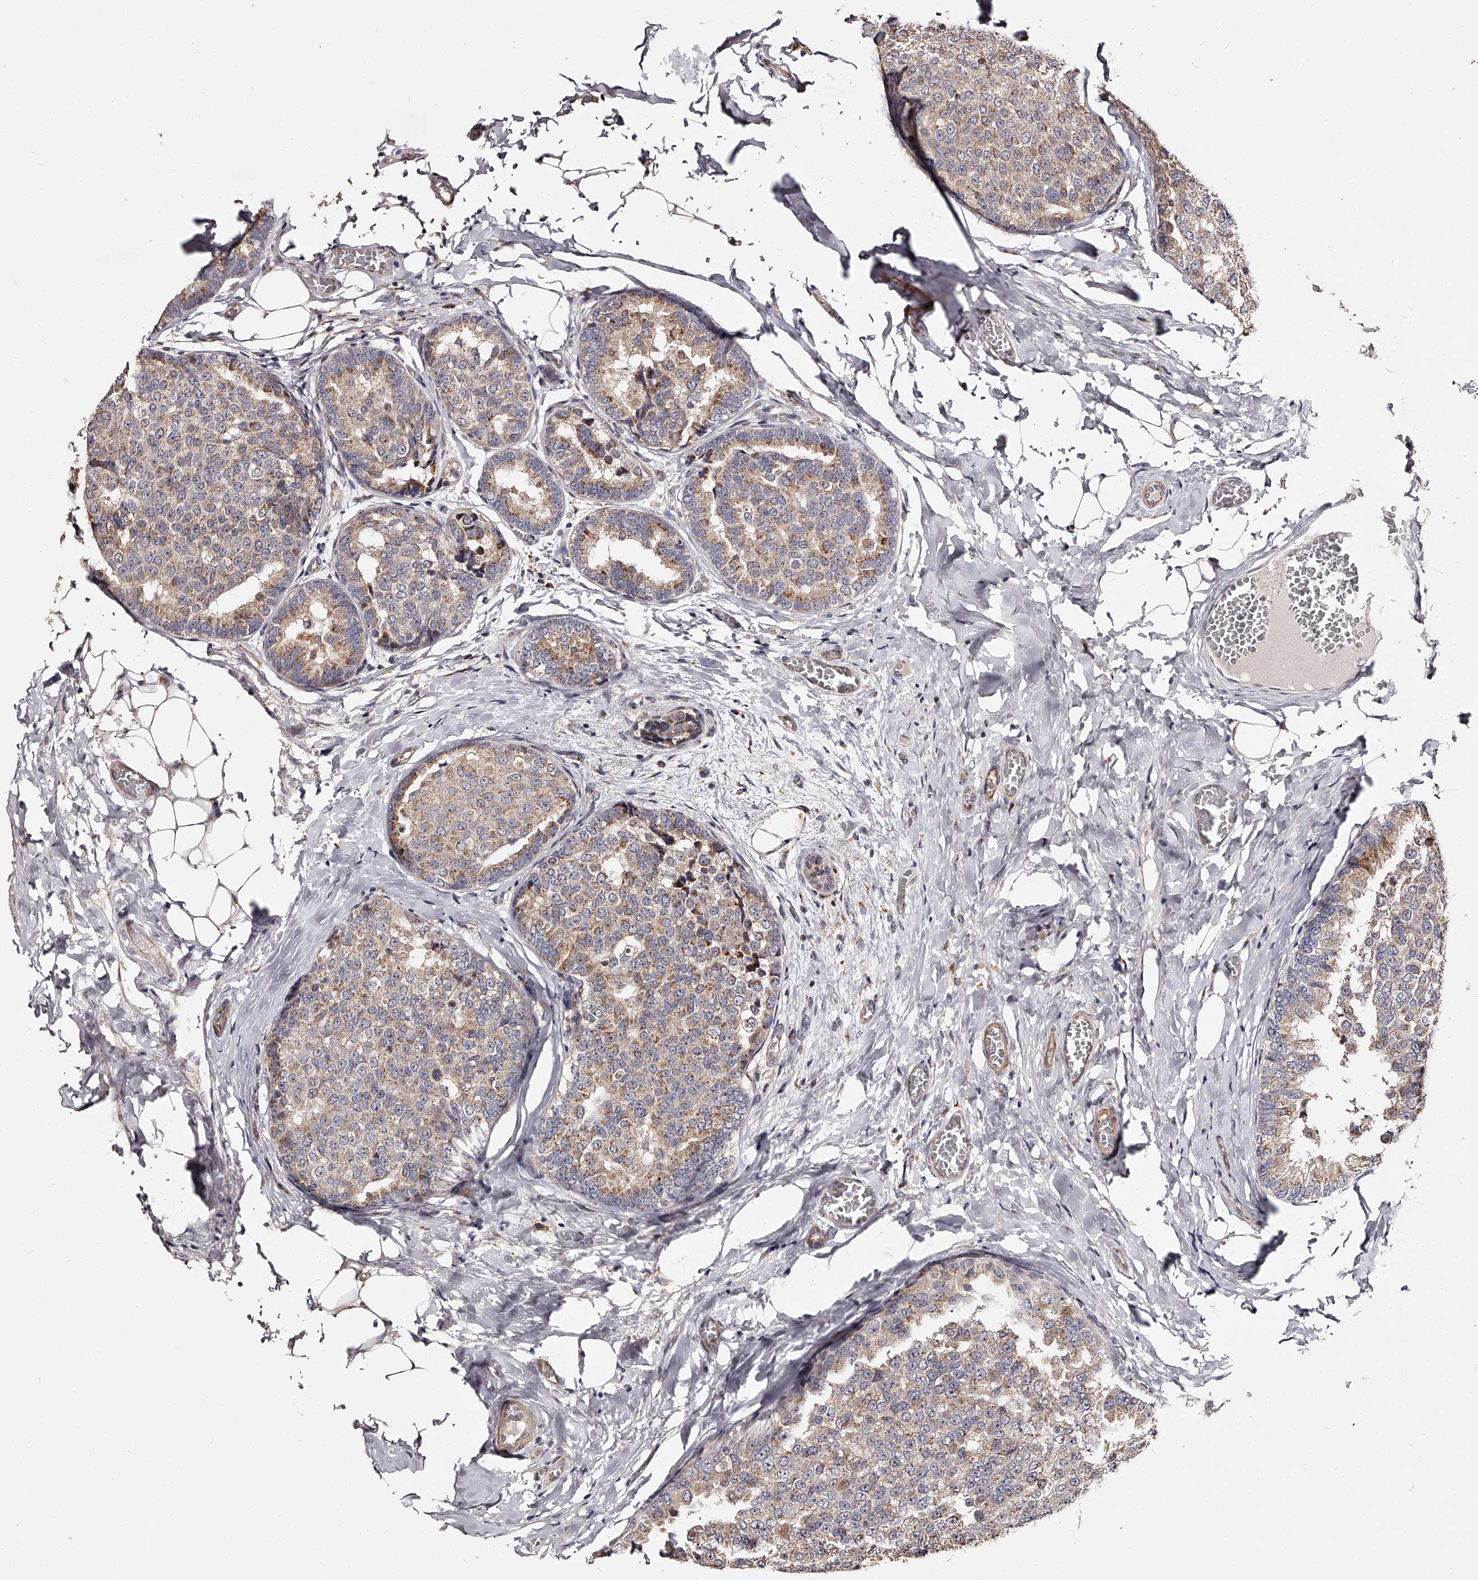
{"staining": {"intensity": "weak", "quantity": "25%-75%", "location": "cytoplasmic/membranous"}, "tissue": "breast cancer", "cell_type": "Tumor cells", "image_type": "cancer", "snomed": [{"axis": "morphology", "description": "Normal tissue, NOS"}, {"axis": "morphology", "description": "Duct carcinoma"}, {"axis": "topography", "description": "Breast"}], "caption": "Immunohistochemical staining of breast infiltrating ductal carcinoma demonstrates low levels of weak cytoplasmic/membranous positivity in about 25%-75% of tumor cells. The staining is performed using DAB brown chromogen to label protein expression. The nuclei are counter-stained blue using hematoxylin.", "gene": "RSC1A1", "patient": {"sex": "female", "age": 43}}